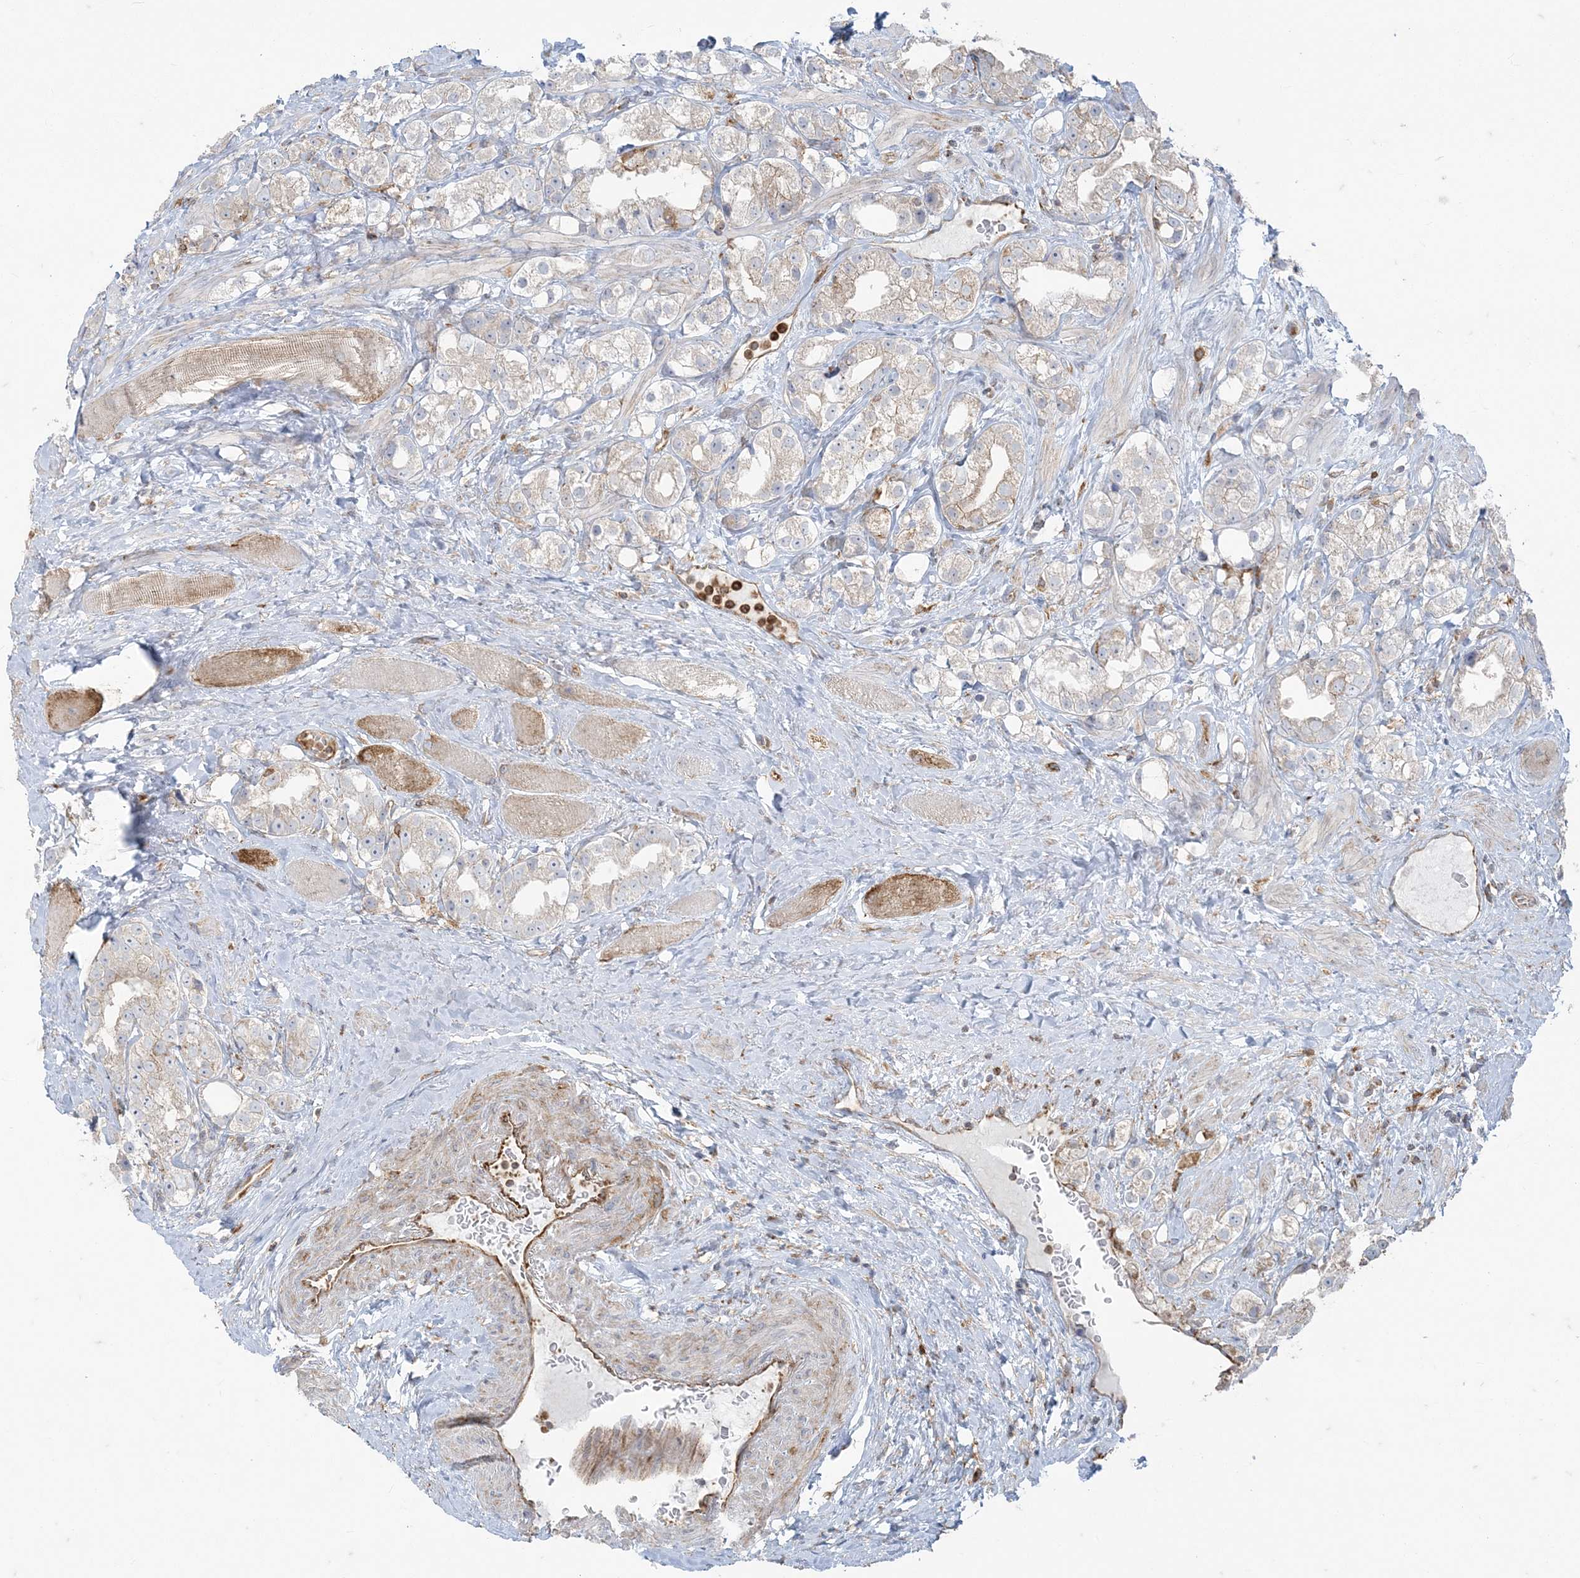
{"staining": {"intensity": "moderate", "quantity": "<25%", "location": "cytoplasmic/membranous"}, "tissue": "prostate cancer", "cell_type": "Tumor cells", "image_type": "cancer", "snomed": [{"axis": "morphology", "description": "Adenocarcinoma, NOS"}, {"axis": "topography", "description": "Prostate"}], "caption": "This photomicrograph shows immunohistochemistry staining of human prostate cancer, with low moderate cytoplasmic/membranous positivity in about <25% of tumor cells.", "gene": "DERL3", "patient": {"sex": "male", "age": 79}}